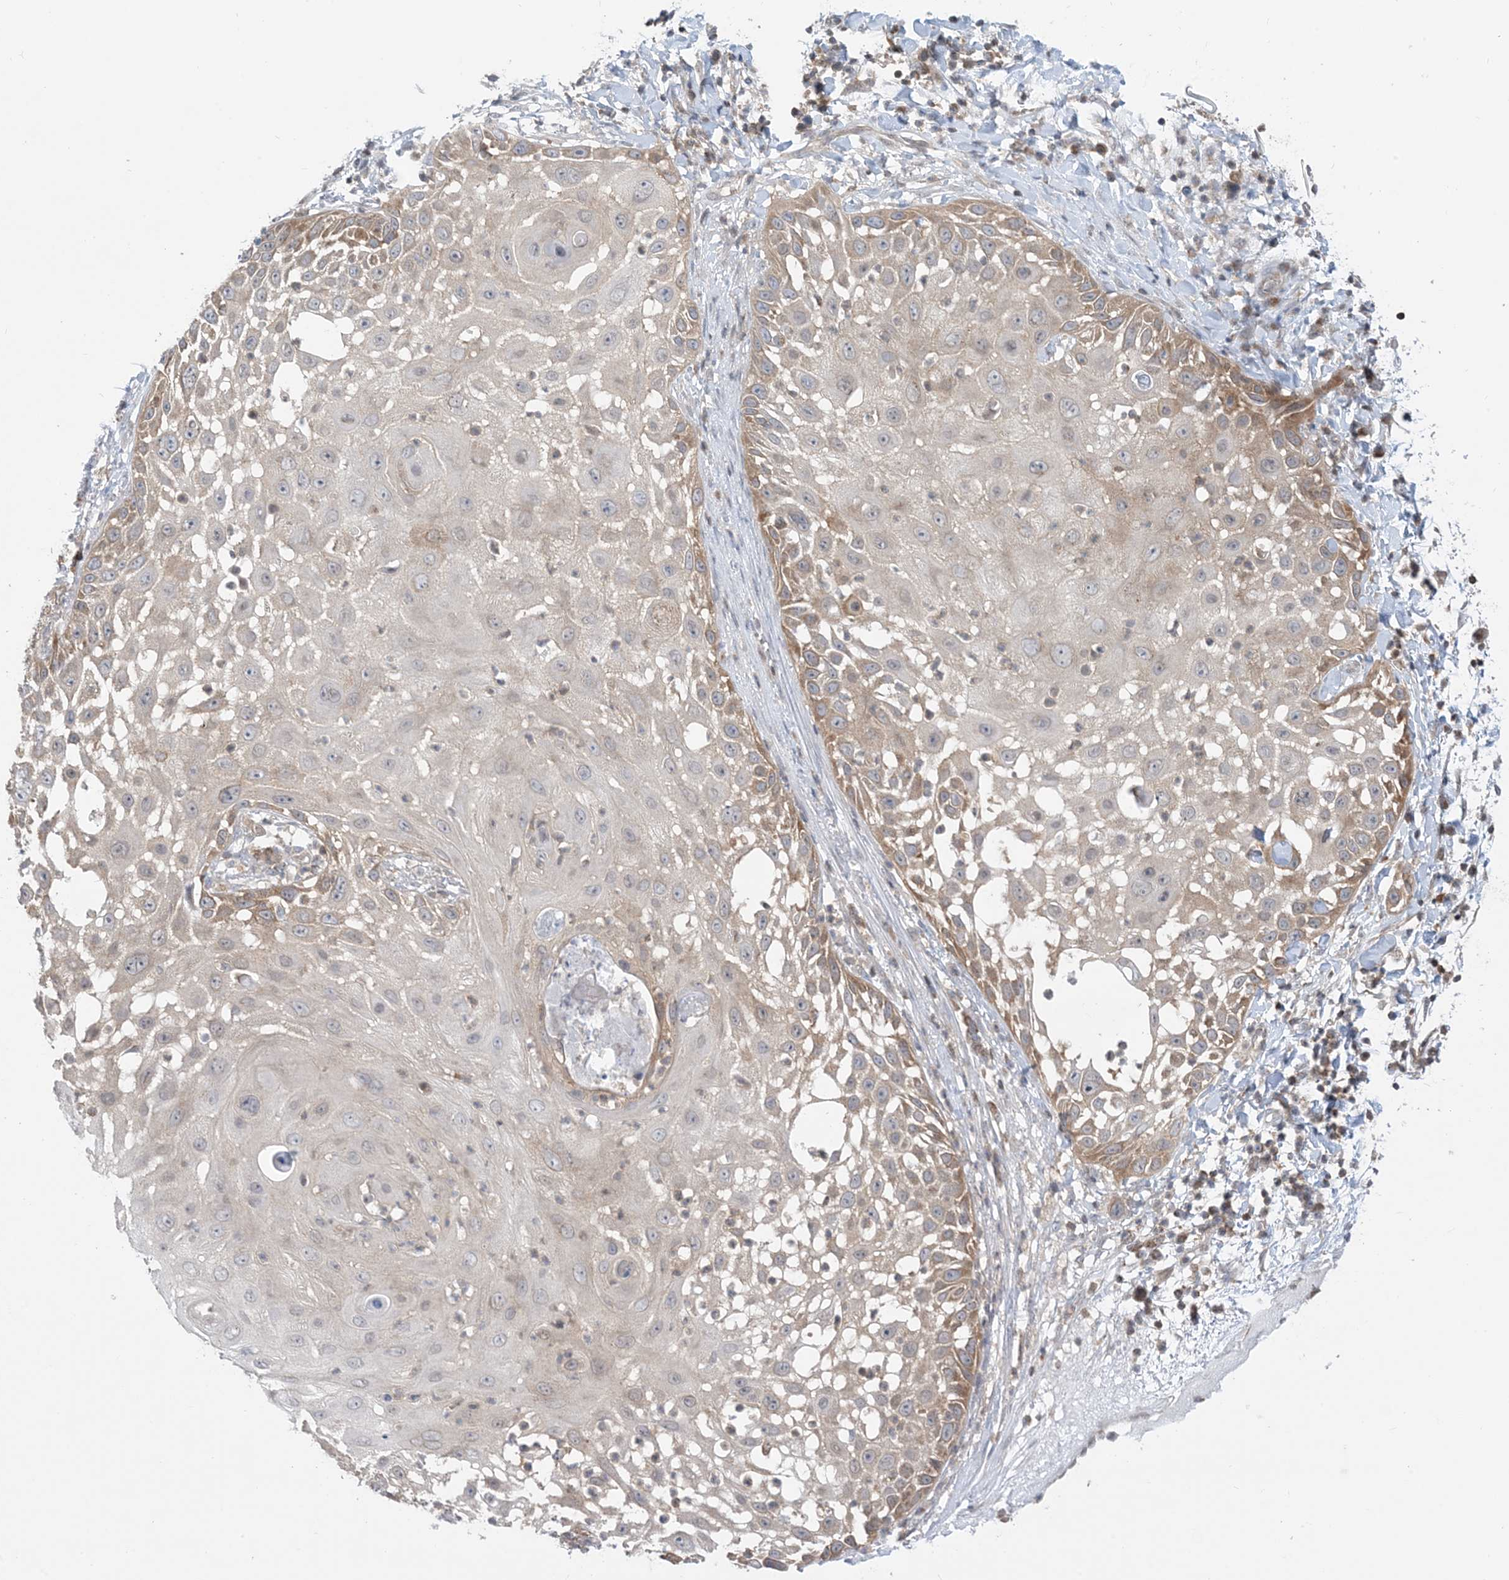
{"staining": {"intensity": "moderate", "quantity": "<25%", "location": "cytoplasmic/membranous"}, "tissue": "skin cancer", "cell_type": "Tumor cells", "image_type": "cancer", "snomed": [{"axis": "morphology", "description": "Squamous cell carcinoma, NOS"}, {"axis": "topography", "description": "Skin"}], "caption": "Protein expression analysis of human skin squamous cell carcinoma reveals moderate cytoplasmic/membranous staining in approximately <25% of tumor cells. Using DAB (brown) and hematoxylin (blue) stains, captured at high magnification using brightfield microscopy.", "gene": "CASP4", "patient": {"sex": "female", "age": 44}}